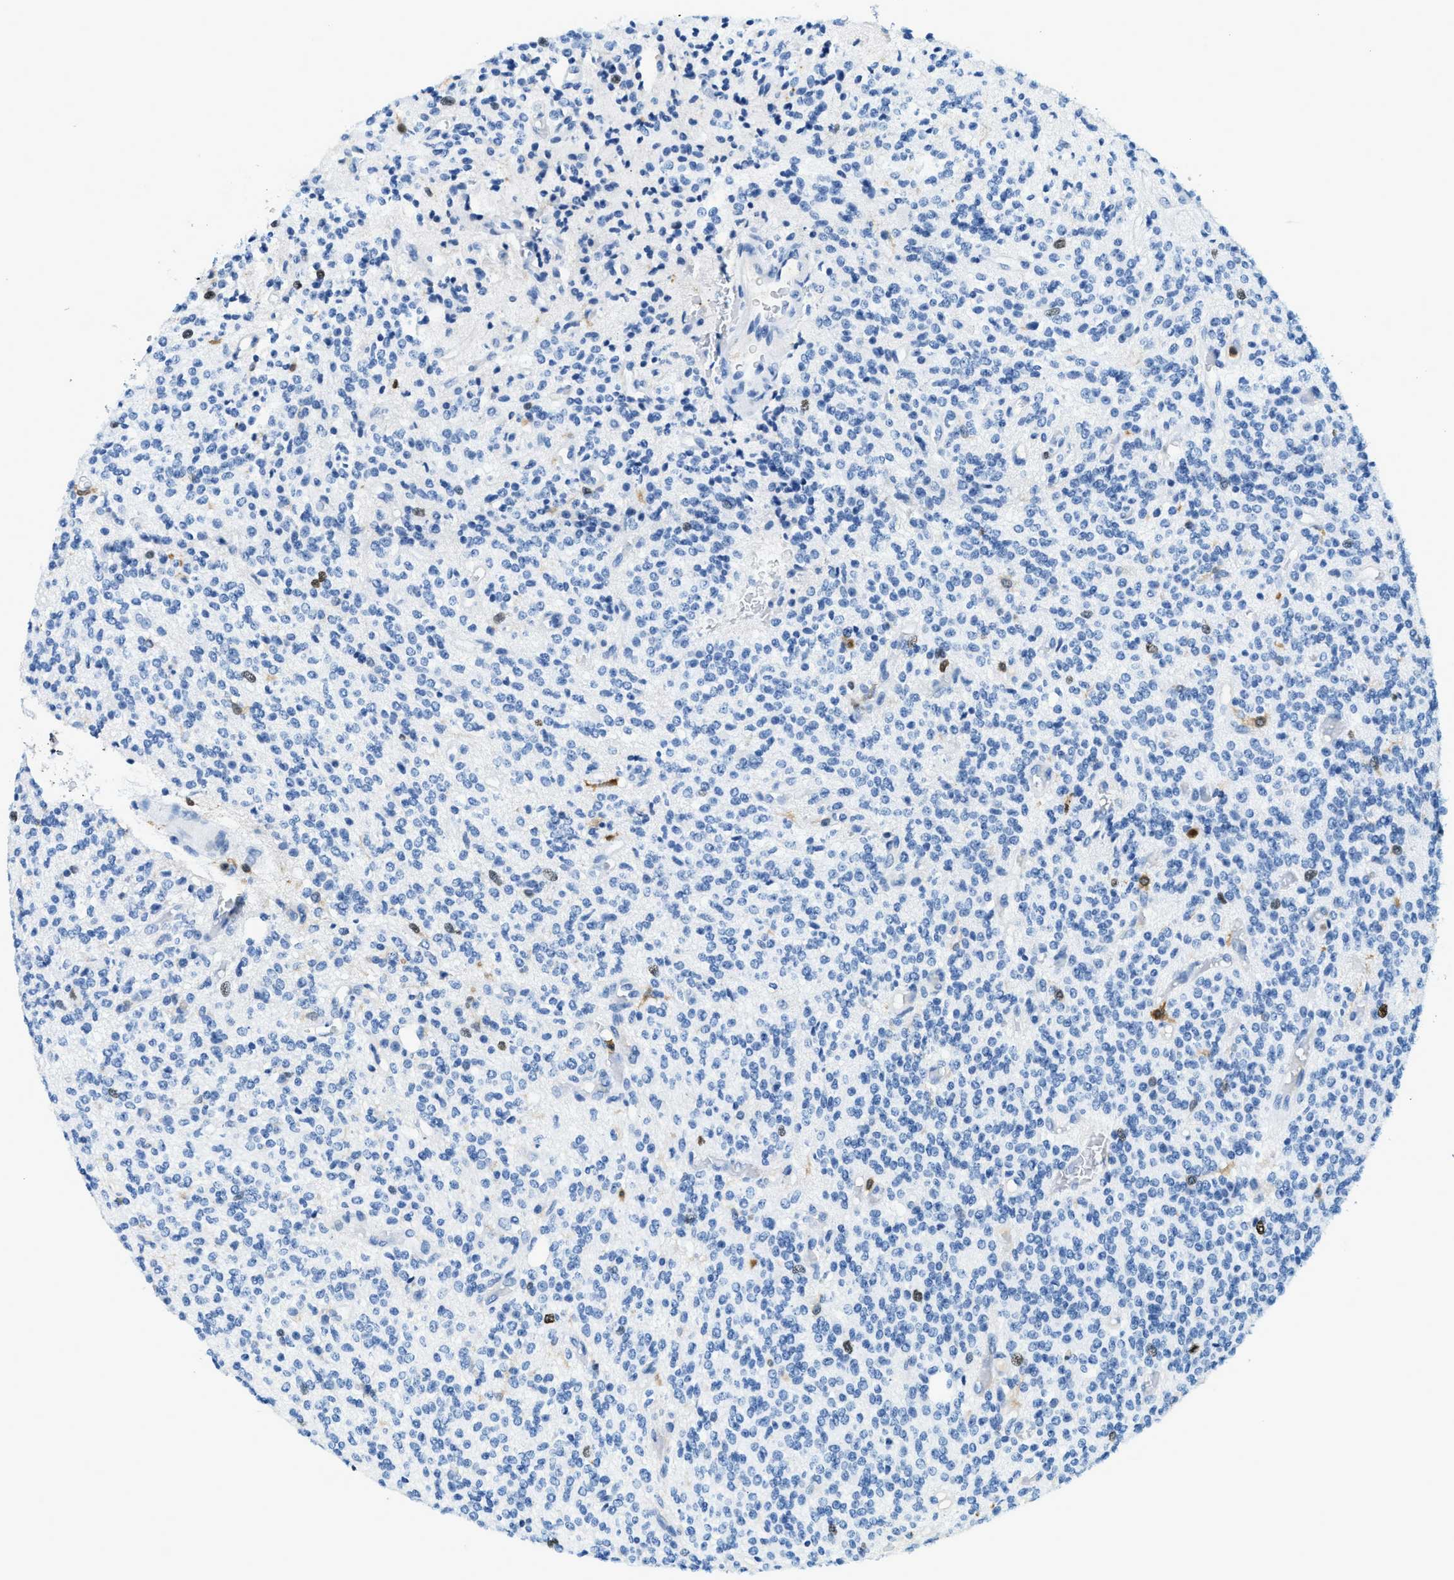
{"staining": {"intensity": "negative", "quantity": "none", "location": "none"}, "tissue": "glioma", "cell_type": "Tumor cells", "image_type": "cancer", "snomed": [{"axis": "morphology", "description": "Glioma, malignant, High grade"}, {"axis": "topography", "description": "Brain"}], "caption": "IHC micrograph of neoplastic tissue: human glioma stained with DAB exhibits no significant protein staining in tumor cells.", "gene": "CAPG", "patient": {"sex": "male", "age": 34}}